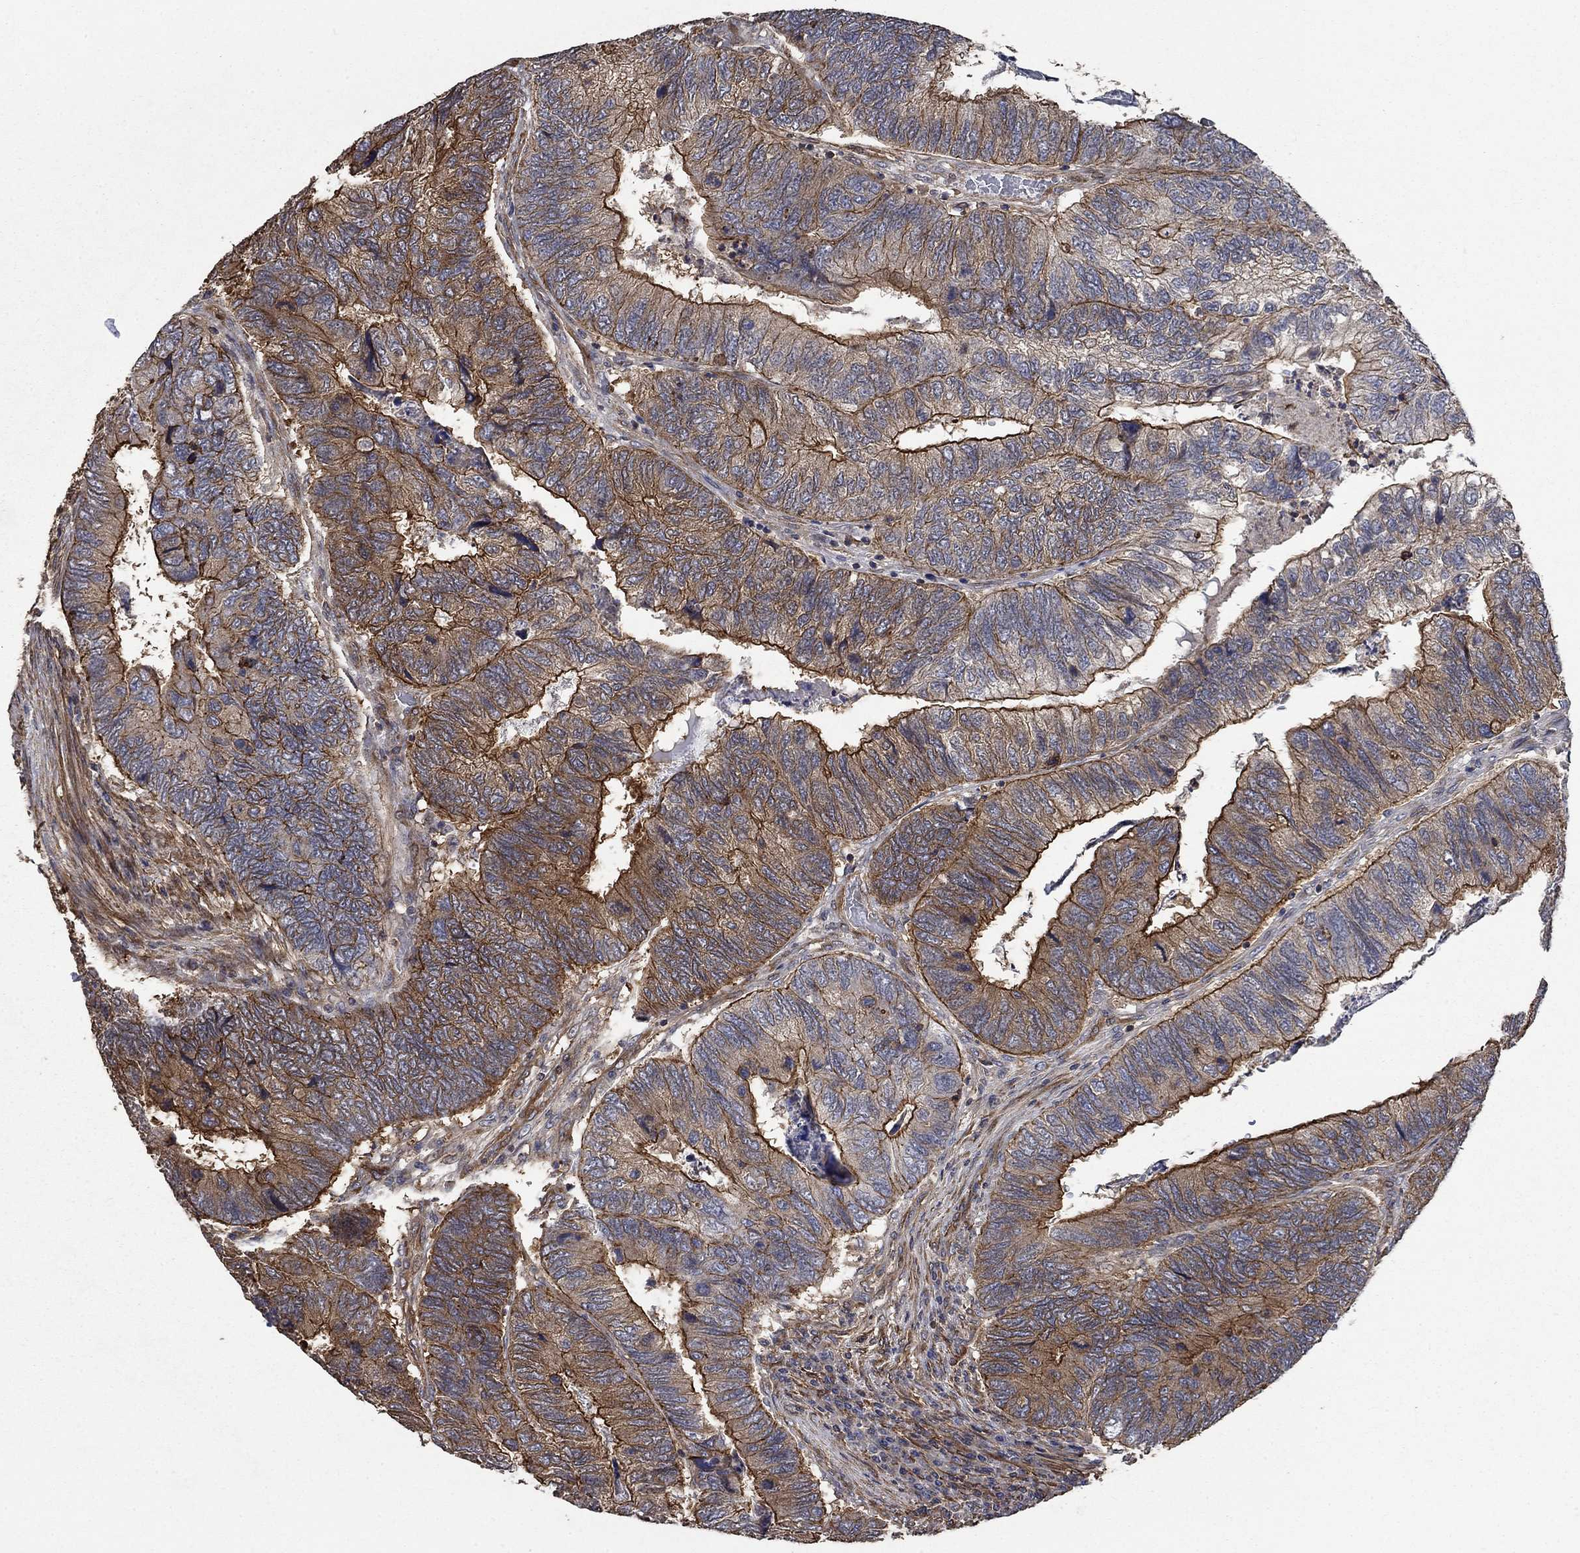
{"staining": {"intensity": "strong", "quantity": "25%-75%", "location": "cytoplasmic/membranous"}, "tissue": "colorectal cancer", "cell_type": "Tumor cells", "image_type": "cancer", "snomed": [{"axis": "morphology", "description": "Adenocarcinoma, NOS"}, {"axis": "topography", "description": "Colon"}], "caption": "Protein positivity by immunohistochemistry (IHC) demonstrates strong cytoplasmic/membranous positivity in about 25%-75% of tumor cells in adenocarcinoma (colorectal).", "gene": "PDE3A", "patient": {"sex": "female", "age": 67}}